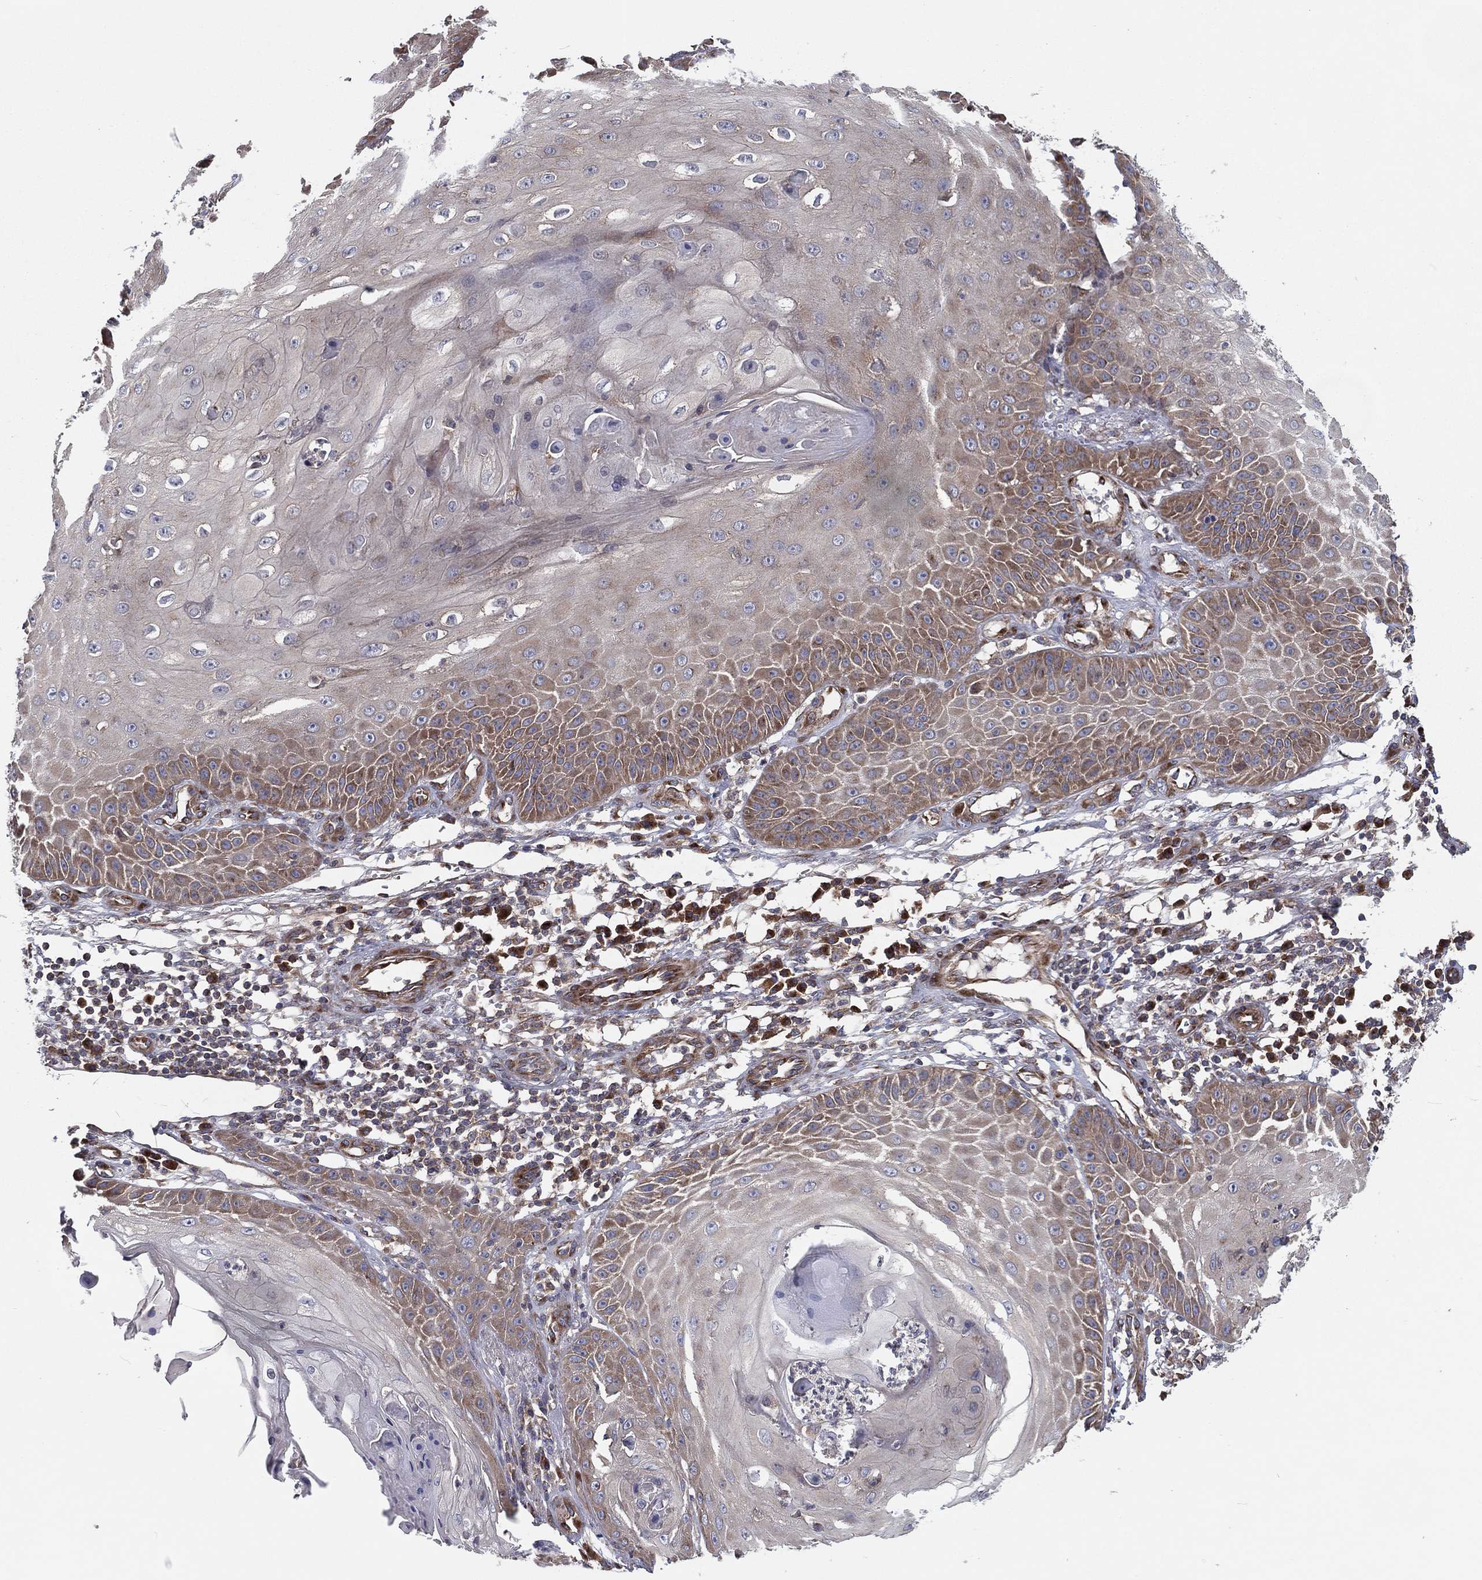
{"staining": {"intensity": "moderate", "quantity": "<25%", "location": "cytoplasmic/membranous"}, "tissue": "skin cancer", "cell_type": "Tumor cells", "image_type": "cancer", "snomed": [{"axis": "morphology", "description": "Squamous cell carcinoma, NOS"}, {"axis": "topography", "description": "Skin"}], "caption": "Moderate cytoplasmic/membranous staining for a protein is seen in approximately <25% of tumor cells of skin cancer (squamous cell carcinoma) using immunohistochemistry (IHC).", "gene": "EIF2B5", "patient": {"sex": "male", "age": 70}}